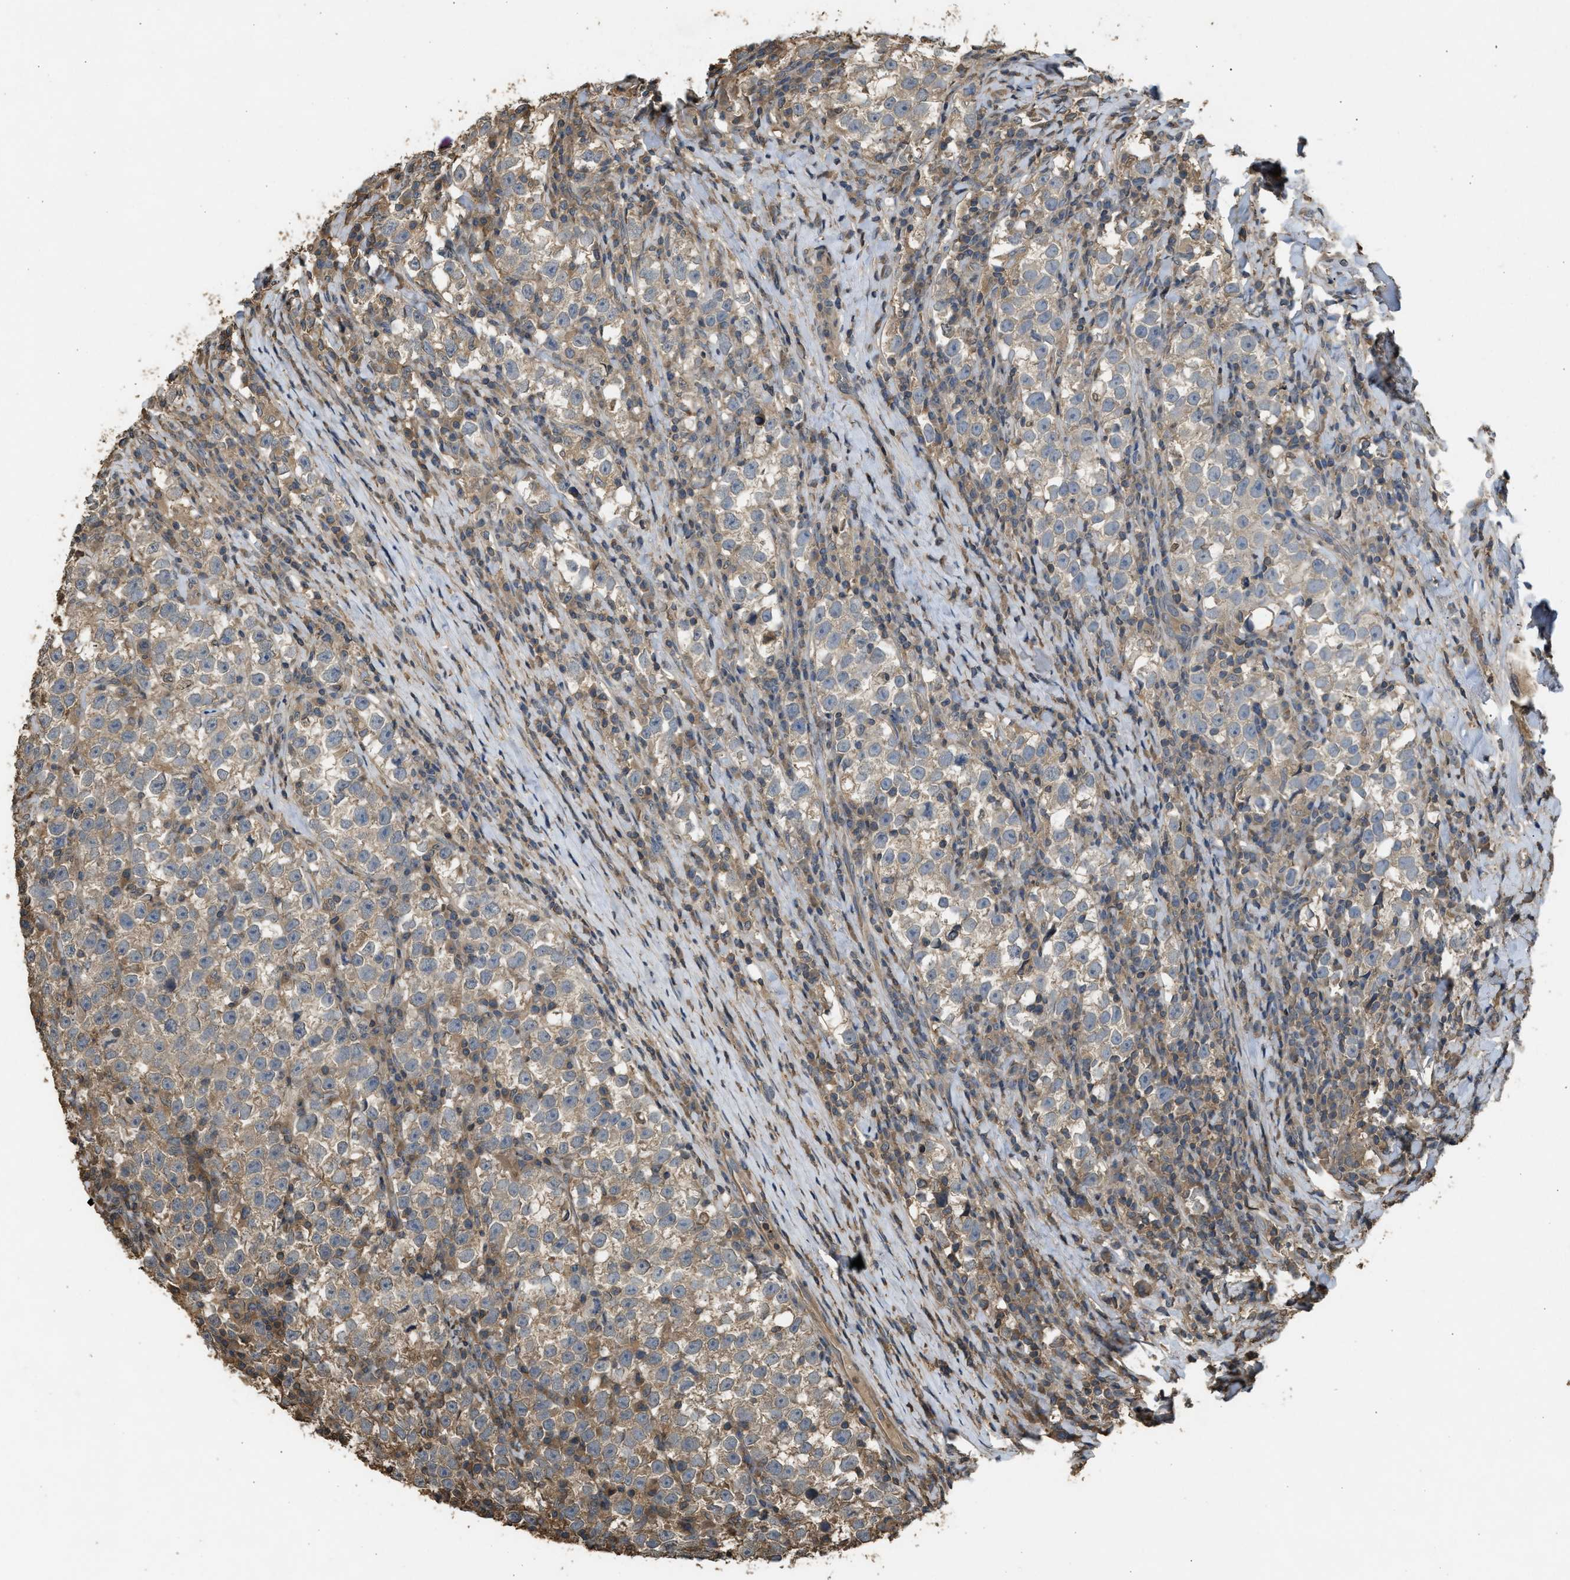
{"staining": {"intensity": "weak", "quantity": "<25%", "location": "cytoplasmic/membranous"}, "tissue": "testis cancer", "cell_type": "Tumor cells", "image_type": "cancer", "snomed": [{"axis": "morphology", "description": "Normal tissue, NOS"}, {"axis": "morphology", "description": "Seminoma, NOS"}, {"axis": "topography", "description": "Testis"}], "caption": "Immunohistochemistry of testis cancer (seminoma) displays no positivity in tumor cells.", "gene": "ARHGDIA", "patient": {"sex": "male", "age": 43}}